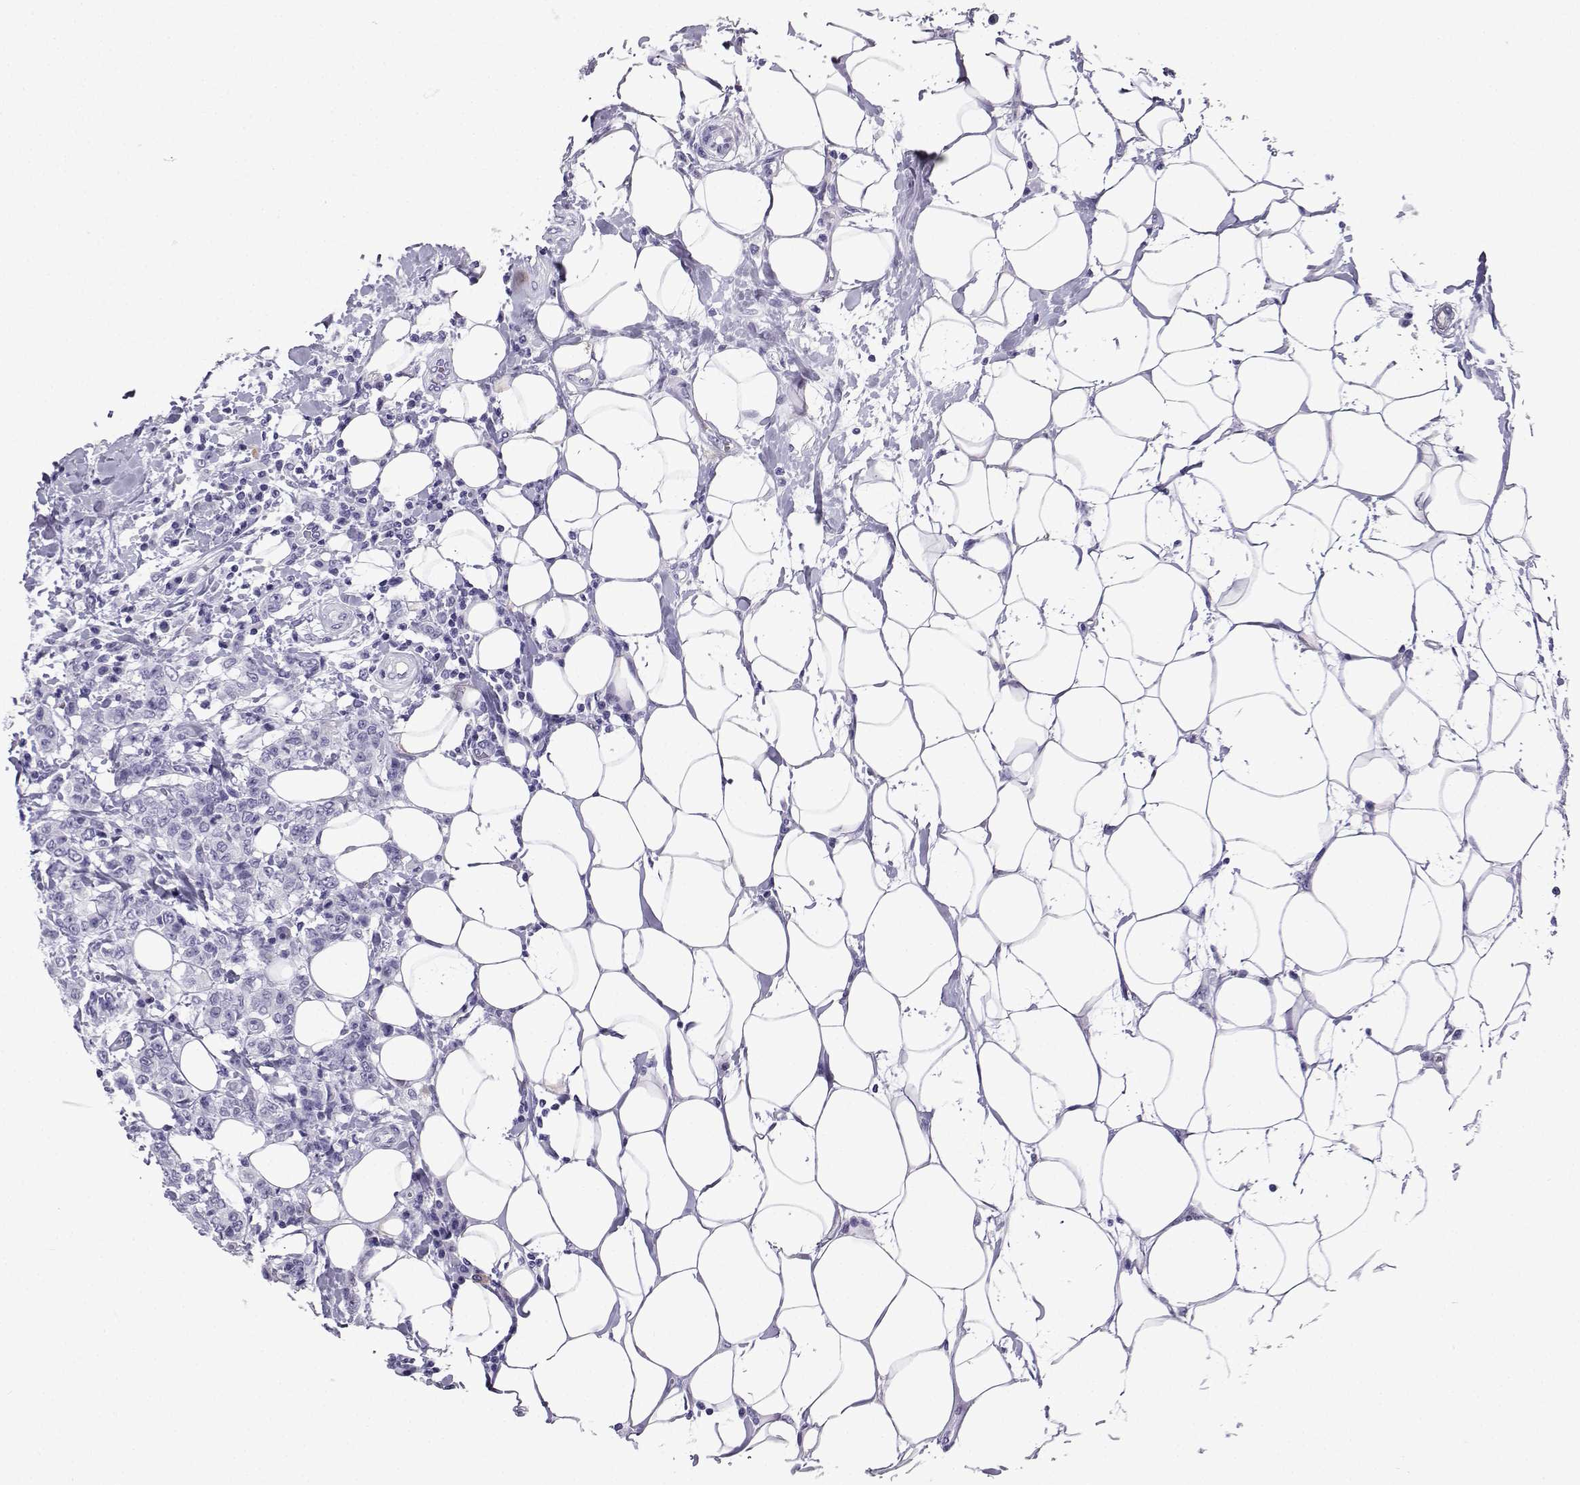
{"staining": {"intensity": "negative", "quantity": "none", "location": "none"}, "tissue": "breast cancer", "cell_type": "Tumor cells", "image_type": "cancer", "snomed": [{"axis": "morphology", "description": "Duct carcinoma"}, {"axis": "topography", "description": "Breast"}], "caption": "The immunohistochemistry photomicrograph has no significant positivity in tumor cells of breast cancer (invasive ductal carcinoma) tissue.", "gene": "SLC18A2", "patient": {"sex": "female", "age": 27}}